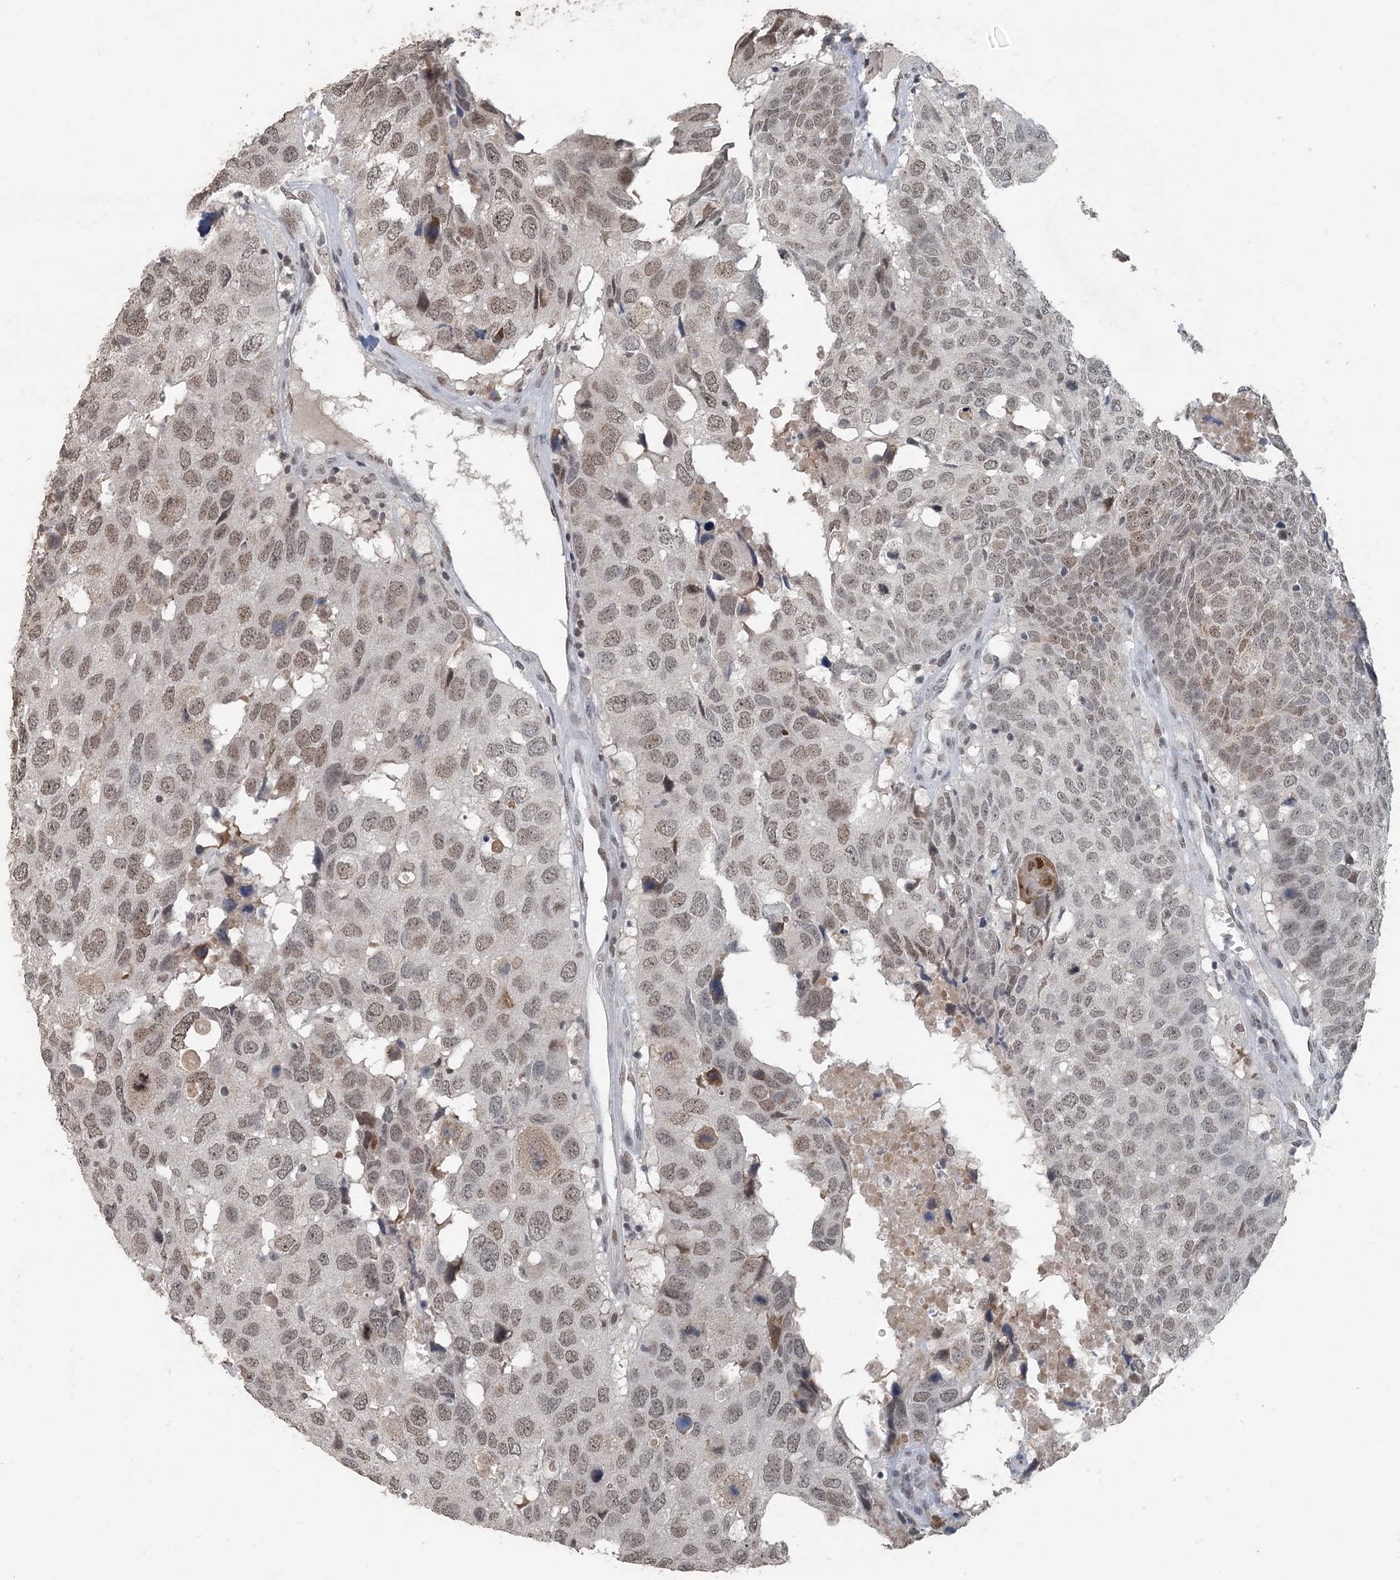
{"staining": {"intensity": "weak", "quantity": ">75%", "location": "nuclear"}, "tissue": "head and neck cancer", "cell_type": "Tumor cells", "image_type": "cancer", "snomed": [{"axis": "morphology", "description": "Squamous cell carcinoma, NOS"}, {"axis": "topography", "description": "Head-Neck"}], "caption": "DAB (3,3'-diaminobenzidine) immunohistochemical staining of head and neck squamous cell carcinoma shows weak nuclear protein positivity in approximately >75% of tumor cells.", "gene": "MBD2", "patient": {"sex": "male", "age": 66}}